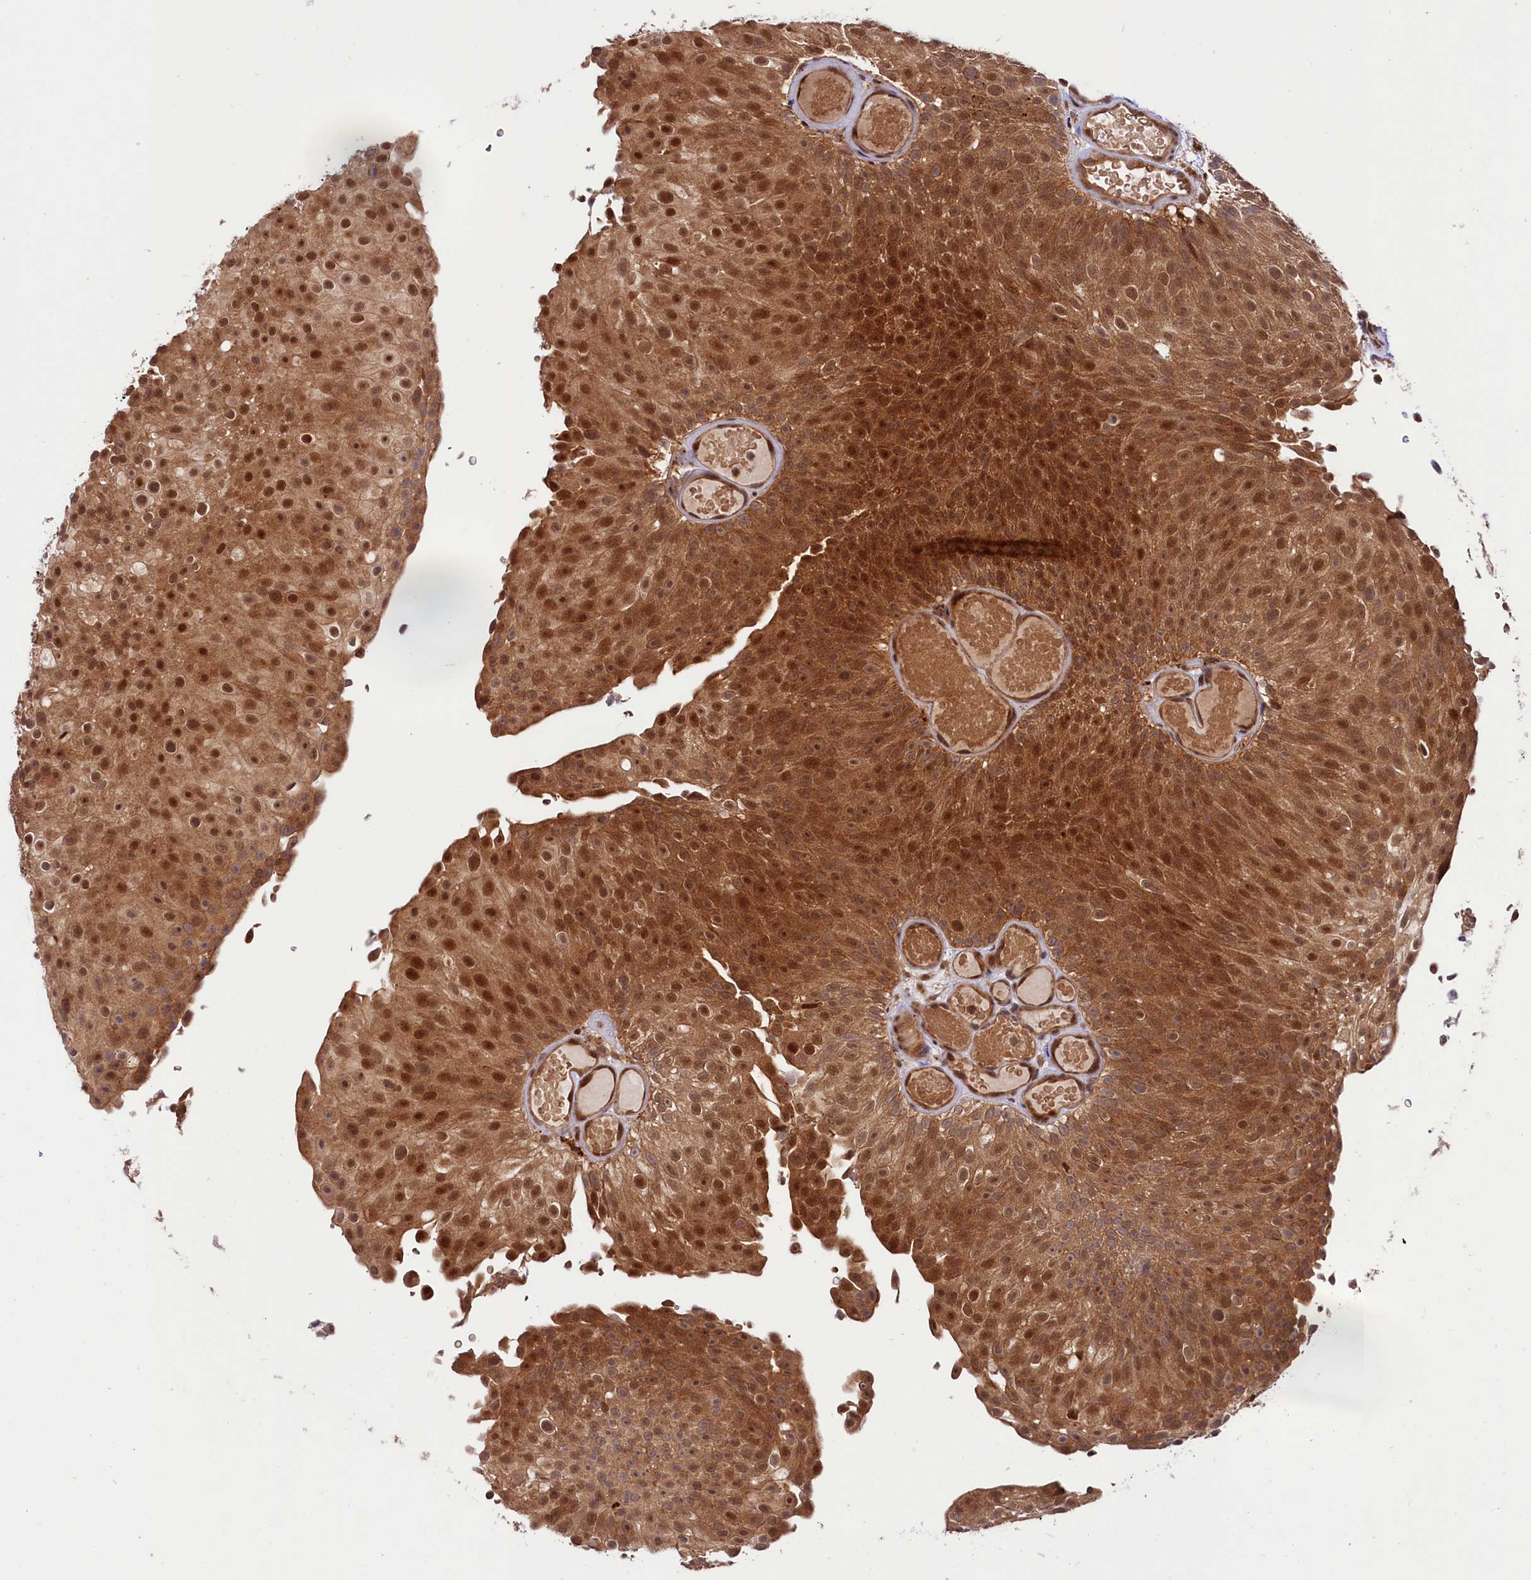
{"staining": {"intensity": "strong", "quantity": ">75%", "location": "cytoplasmic/membranous,nuclear"}, "tissue": "urothelial cancer", "cell_type": "Tumor cells", "image_type": "cancer", "snomed": [{"axis": "morphology", "description": "Urothelial carcinoma, Low grade"}, {"axis": "topography", "description": "Urinary bladder"}], "caption": "Human low-grade urothelial carcinoma stained with a protein marker shows strong staining in tumor cells.", "gene": "UBE3A", "patient": {"sex": "male", "age": 78}}